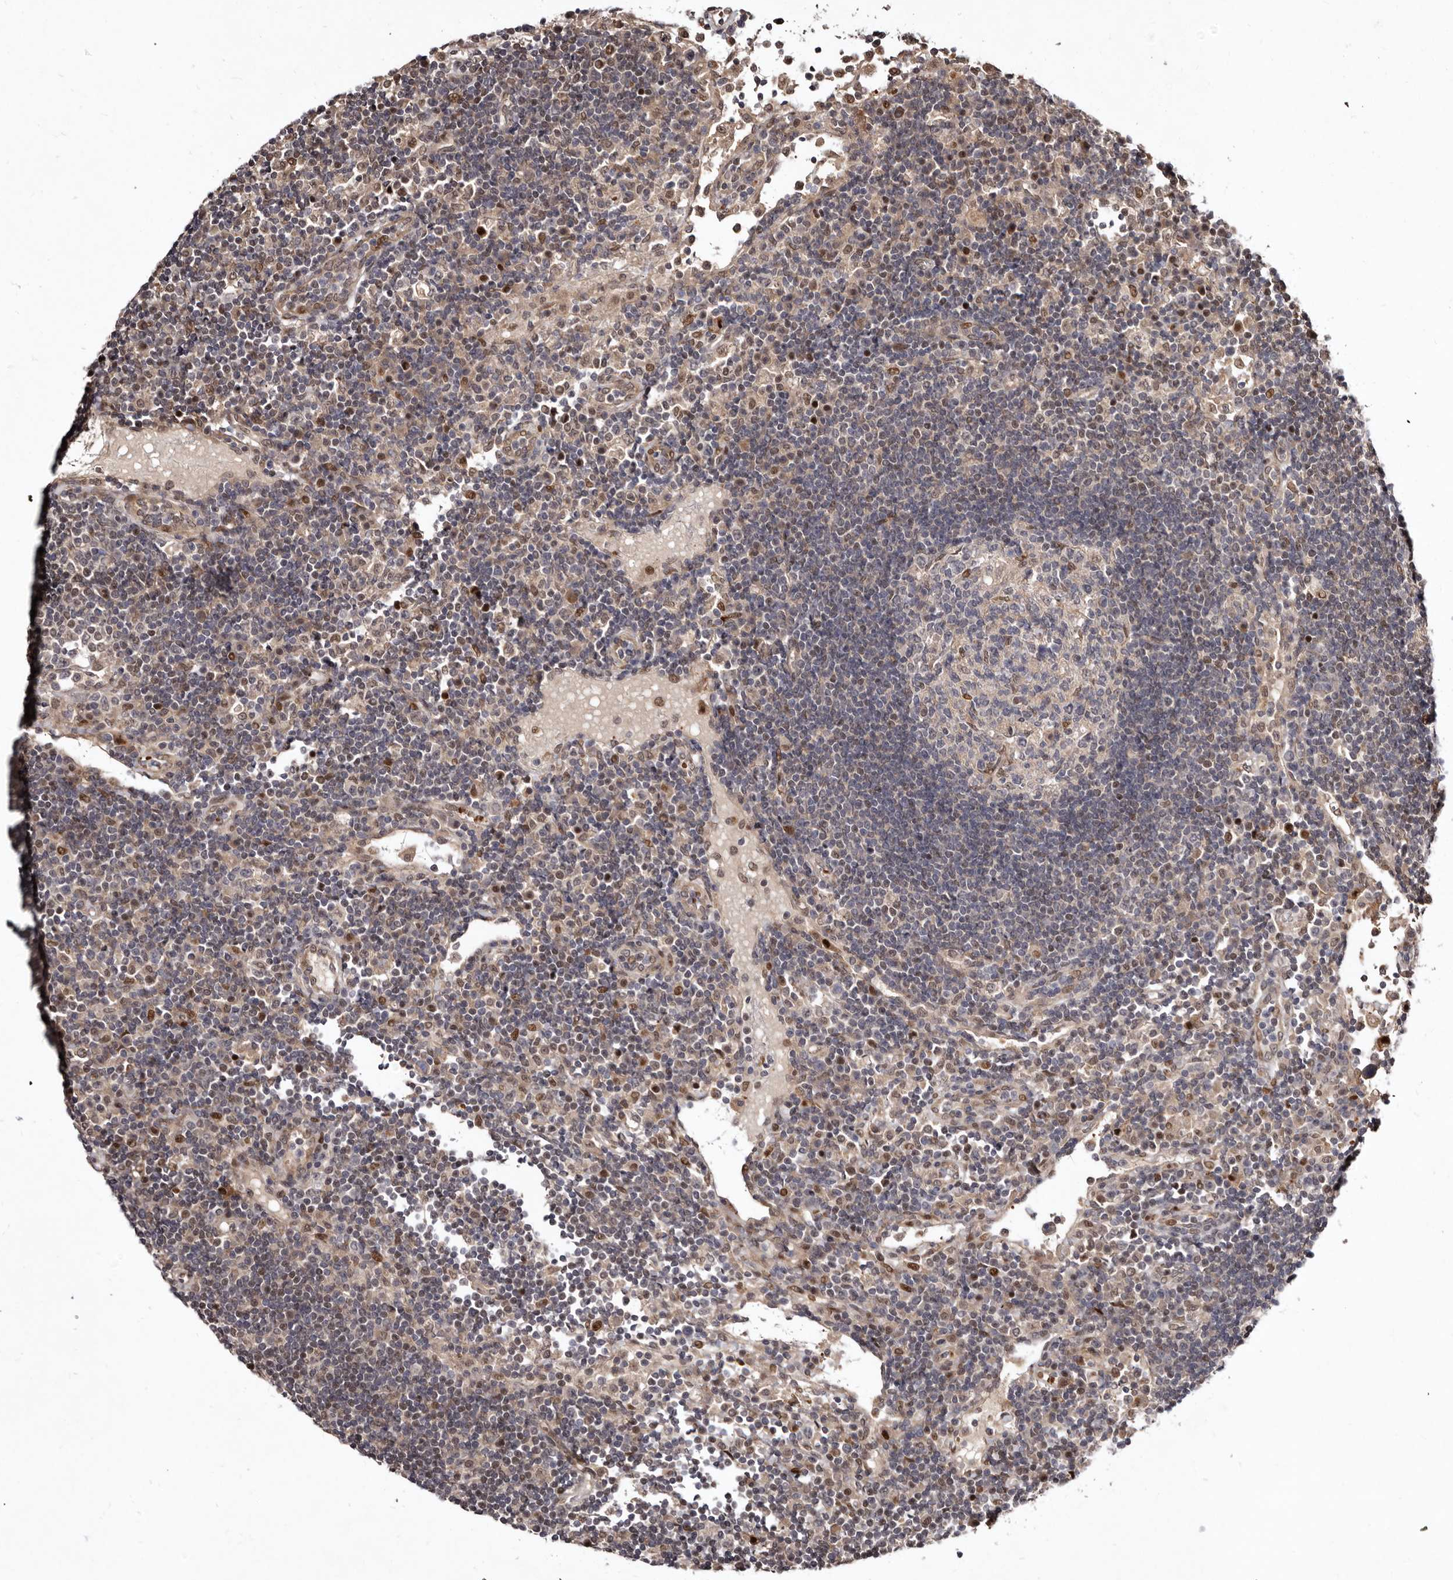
{"staining": {"intensity": "weak", "quantity": "<25%", "location": "cytoplasmic/membranous,nuclear"}, "tissue": "lymph node", "cell_type": "Germinal center cells", "image_type": "normal", "snomed": [{"axis": "morphology", "description": "Normal tissue, NOS"}, {"axis": "topography", "description": "Lymph node"}], "caption": "A micrograph of lymph node stained for a protein demonstrates no brown staining in germinal center cells.", "gene": "ABL1", "patient": {"sex": "female", "age": 53}}